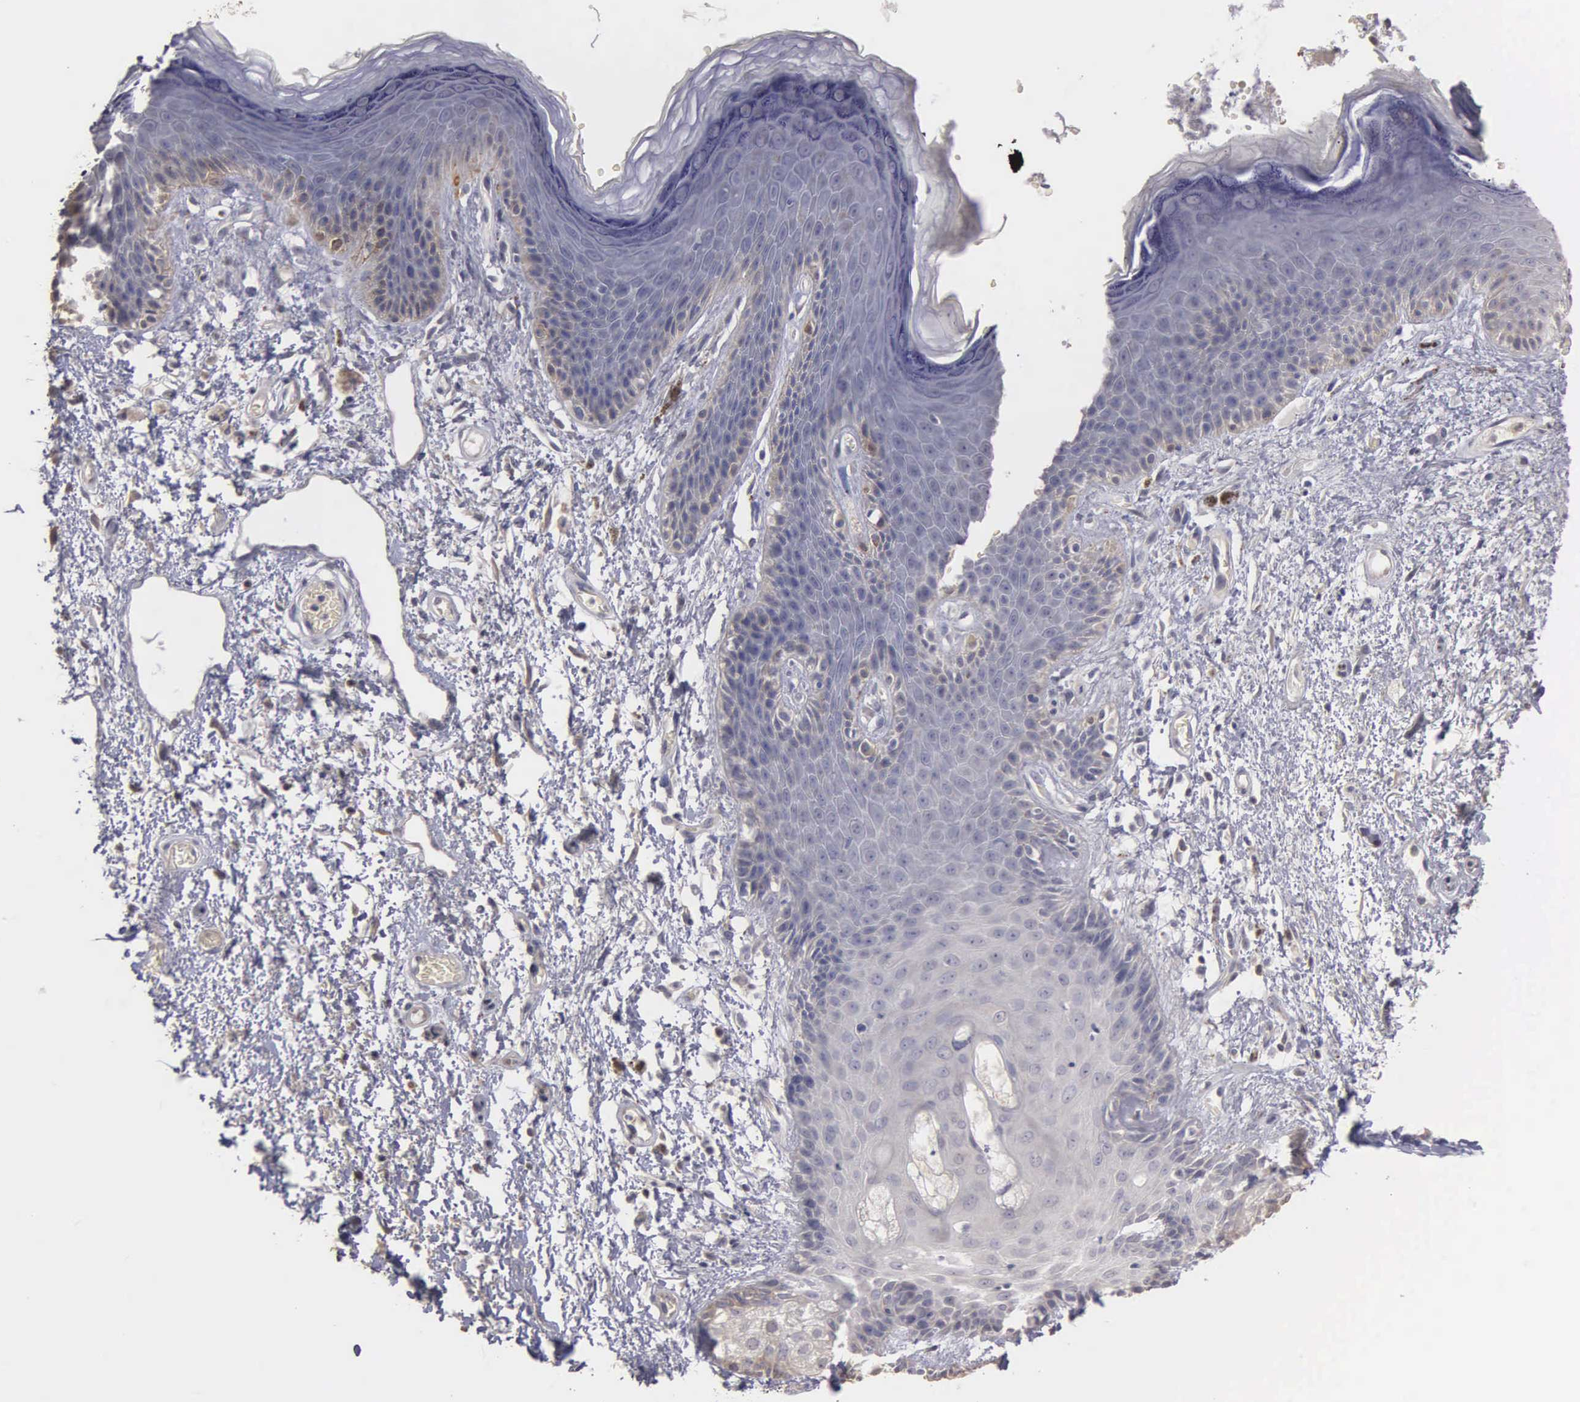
{"staining": {"intensity": "negative", "quantity": "none", "location": "none"}, "tissue": "skin", "cell_type": "Epidermal cells", "image_type": "normal", "snomed": [{"axis": "morphology", "description": "Normal tissue, NOS"}, {"axis": "topography", "description": "Anal"}, {"axis": "topography", "description": "Peripheral nerve tissue"}], "caption": "Immunohistochemical staining of unremarkable skin exhibits no significant positivity in epidermal cells. The staining is performed using DAB (3,3'-diaminobenzidine) brown chromogen with nuclei counter-stained in using hematoxylin.", "gene": "ENO3", "patient": {"sex": "female", "age": 46}}